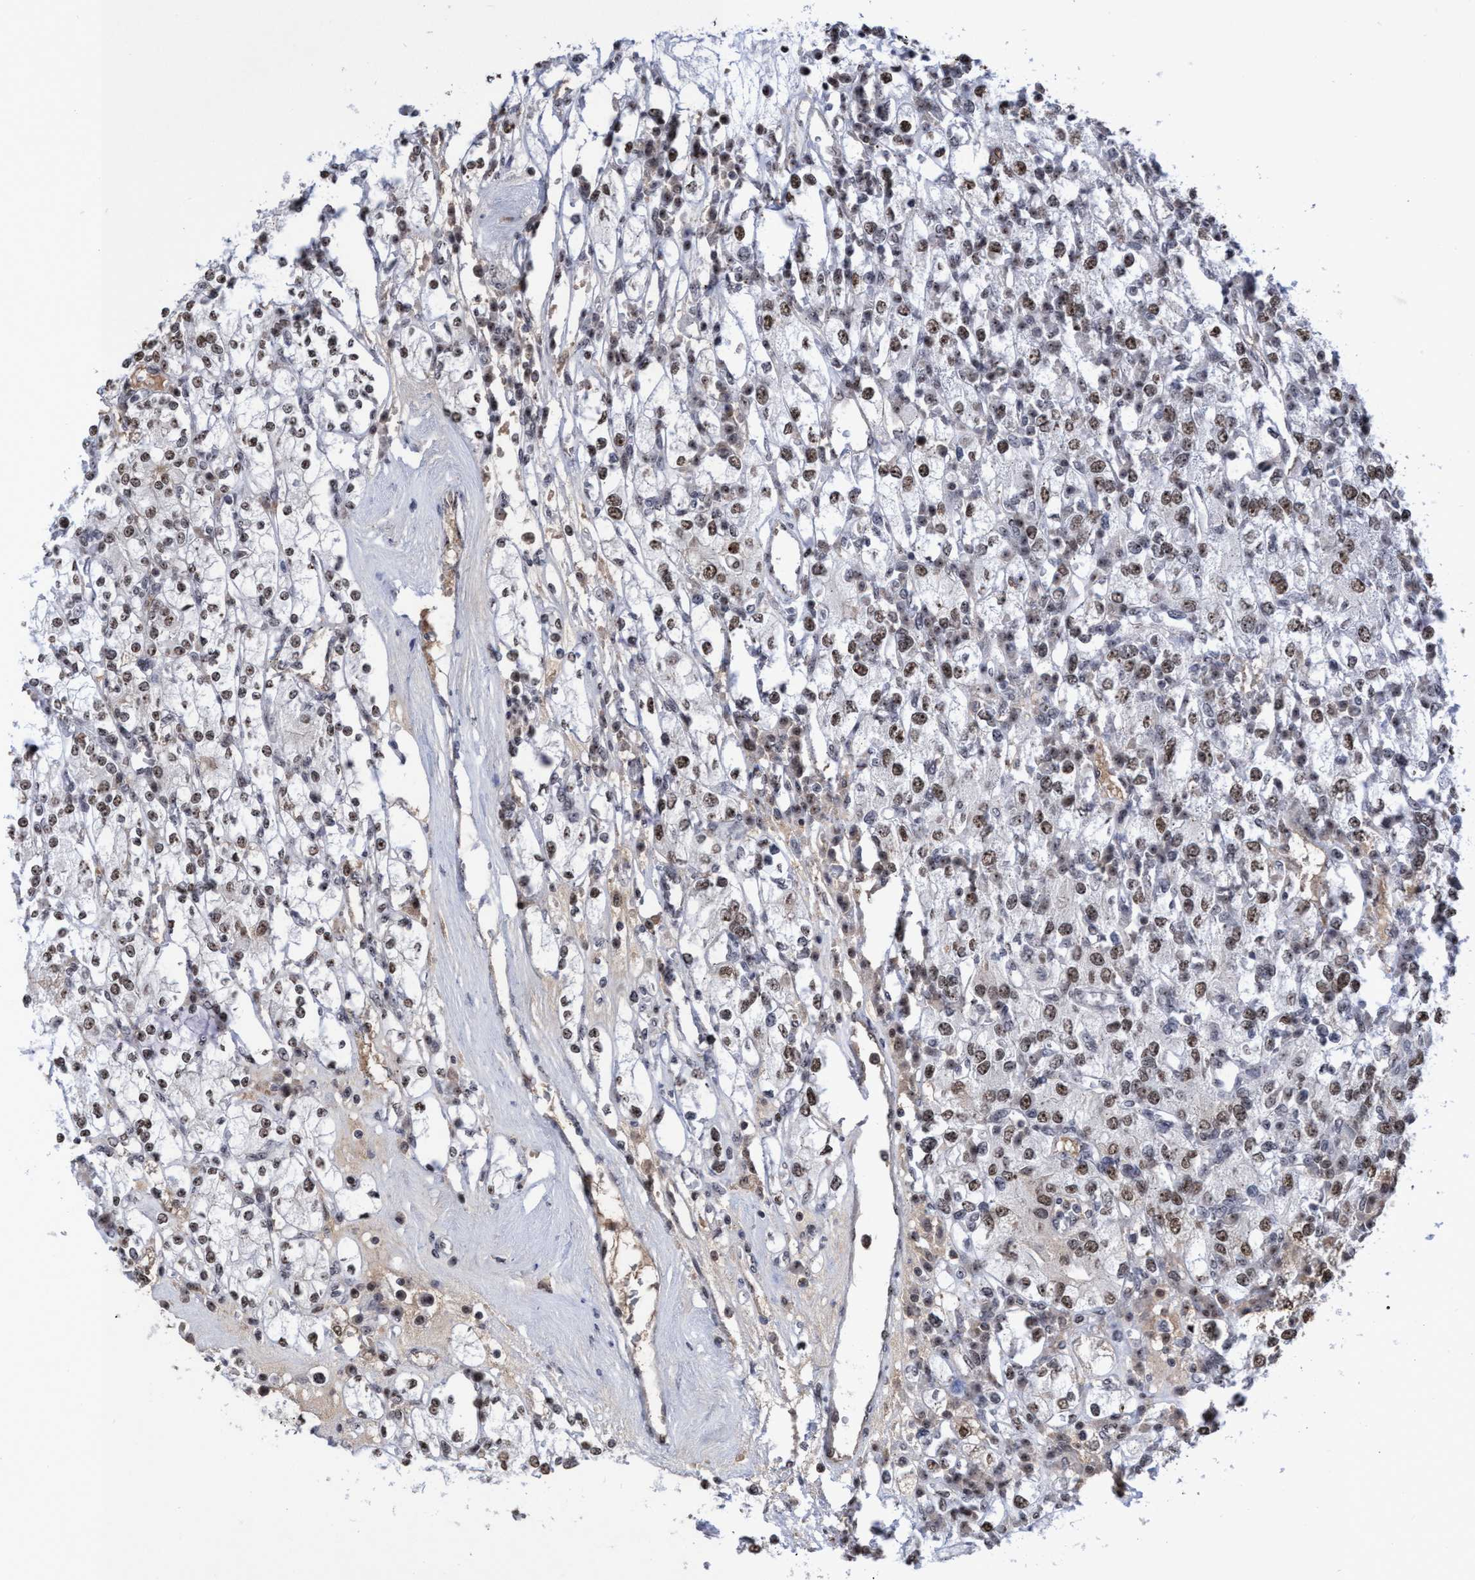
{"staining": {"intensity": "moderate", "quantity": ">75%", "location": "nuclear"}, "tissue": "renal cancer", "cell_type": "Tumor cells", "image_type": "cancer", "snomed": [{"axis": "morphology", "description": "Adenocarcinoma, NOS"}, {"axis": "topography", "description": "Kidney"}], "caption": "Moderate nuclear protein staining is appreciated in approximately >75% of tumor cells in renal adenocarcinoma.", "gene": "EFCAB10", "patient": {"sex": "male", "age": 77}}